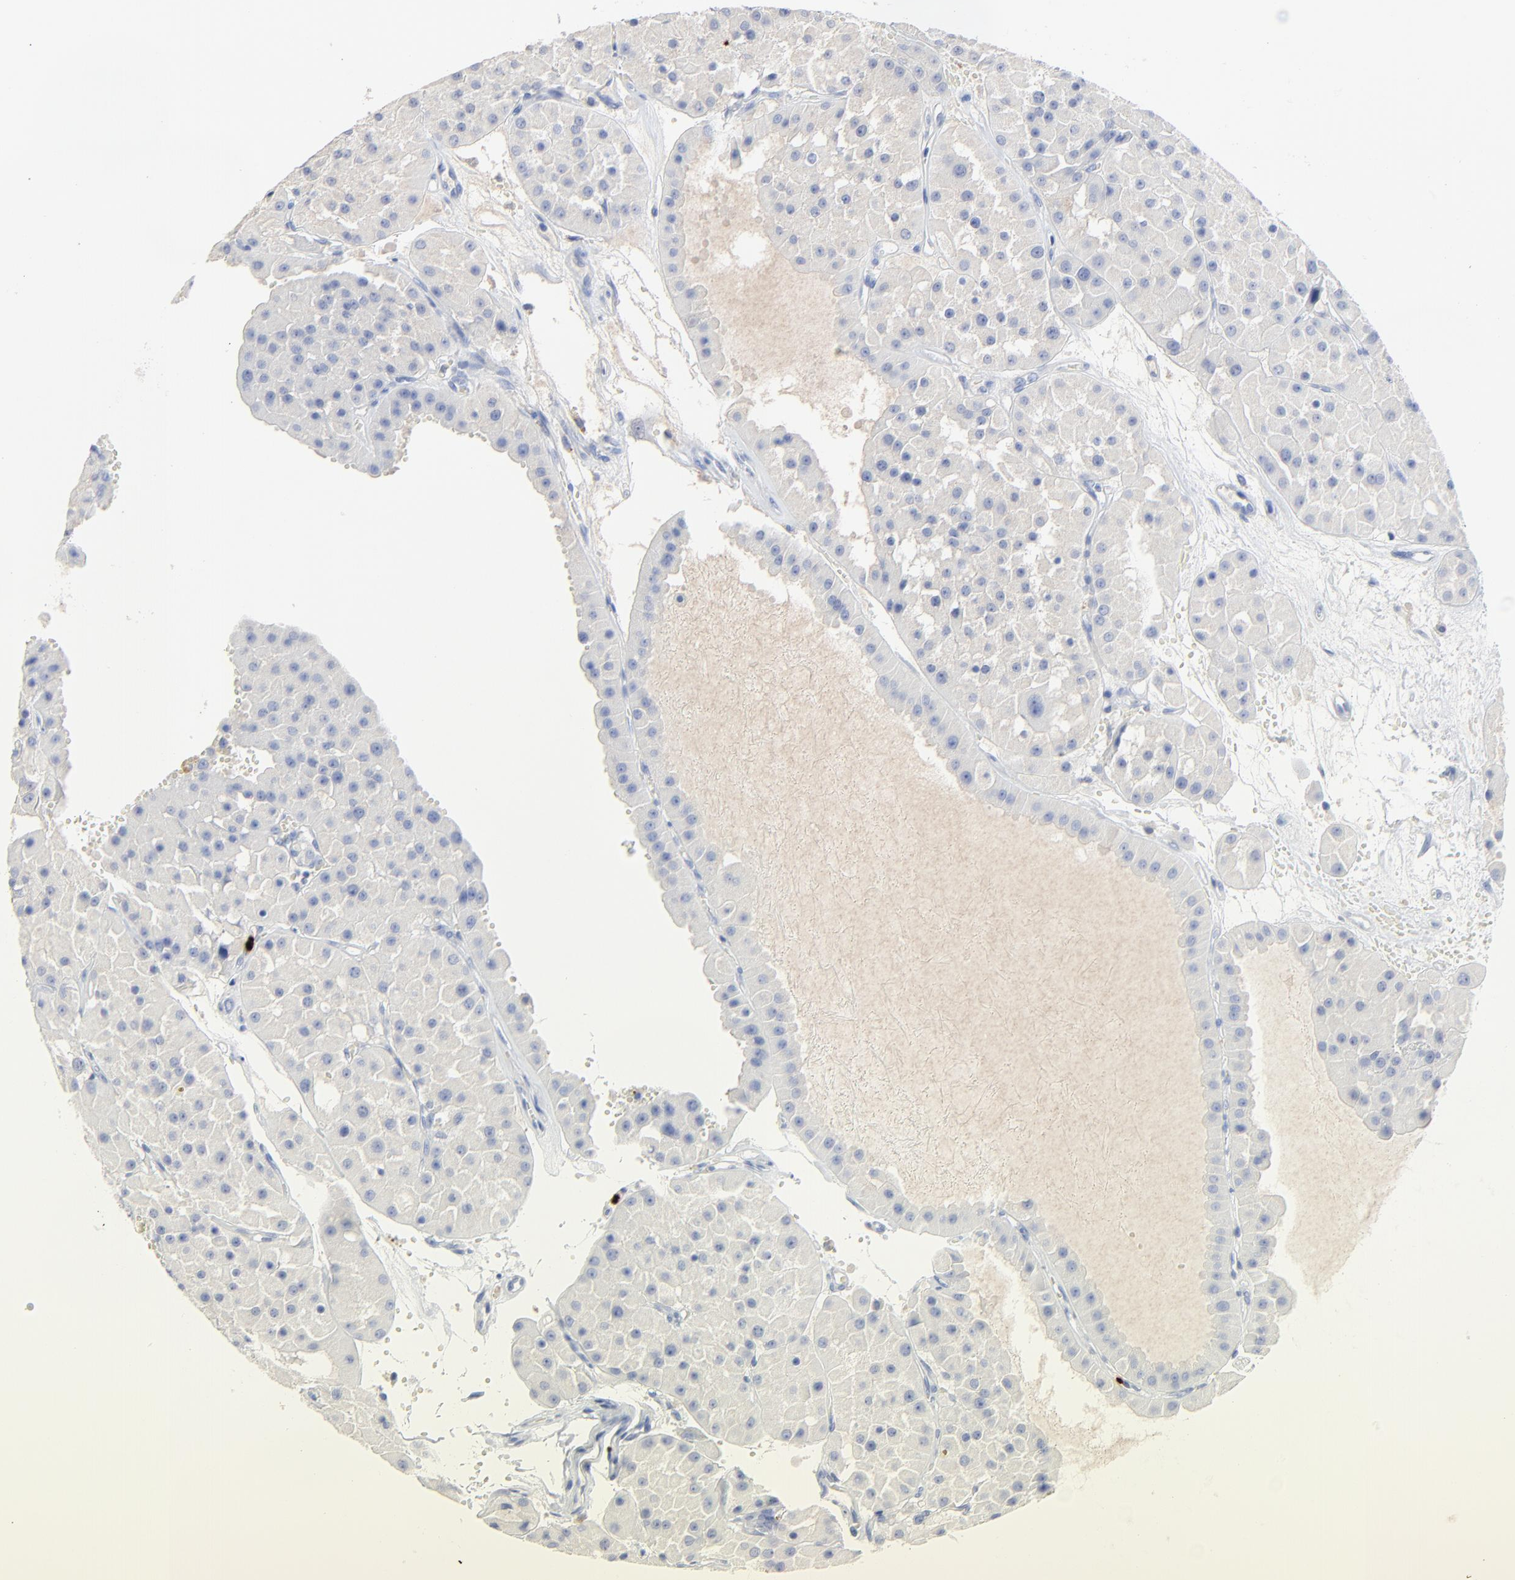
{"staining": {"intensity": "negative", "quantity": "none", "location": "none"}, "tissue": "renal cancer", "cell_type": "Tumor cells", "image_type": "cancer", "snomed": [{"axis": "morphology", "description": "Adenocarcinoma, uncertain malignant potential"}, {"axis": "topography", "description": "Kidney"}], "caption": "Tumor cells show no significant positivity in adenocarcinoma,  uncertain malignant potential (renal).", "gene": "LCN2", "patient": {"sex": "male", "age": 63}}